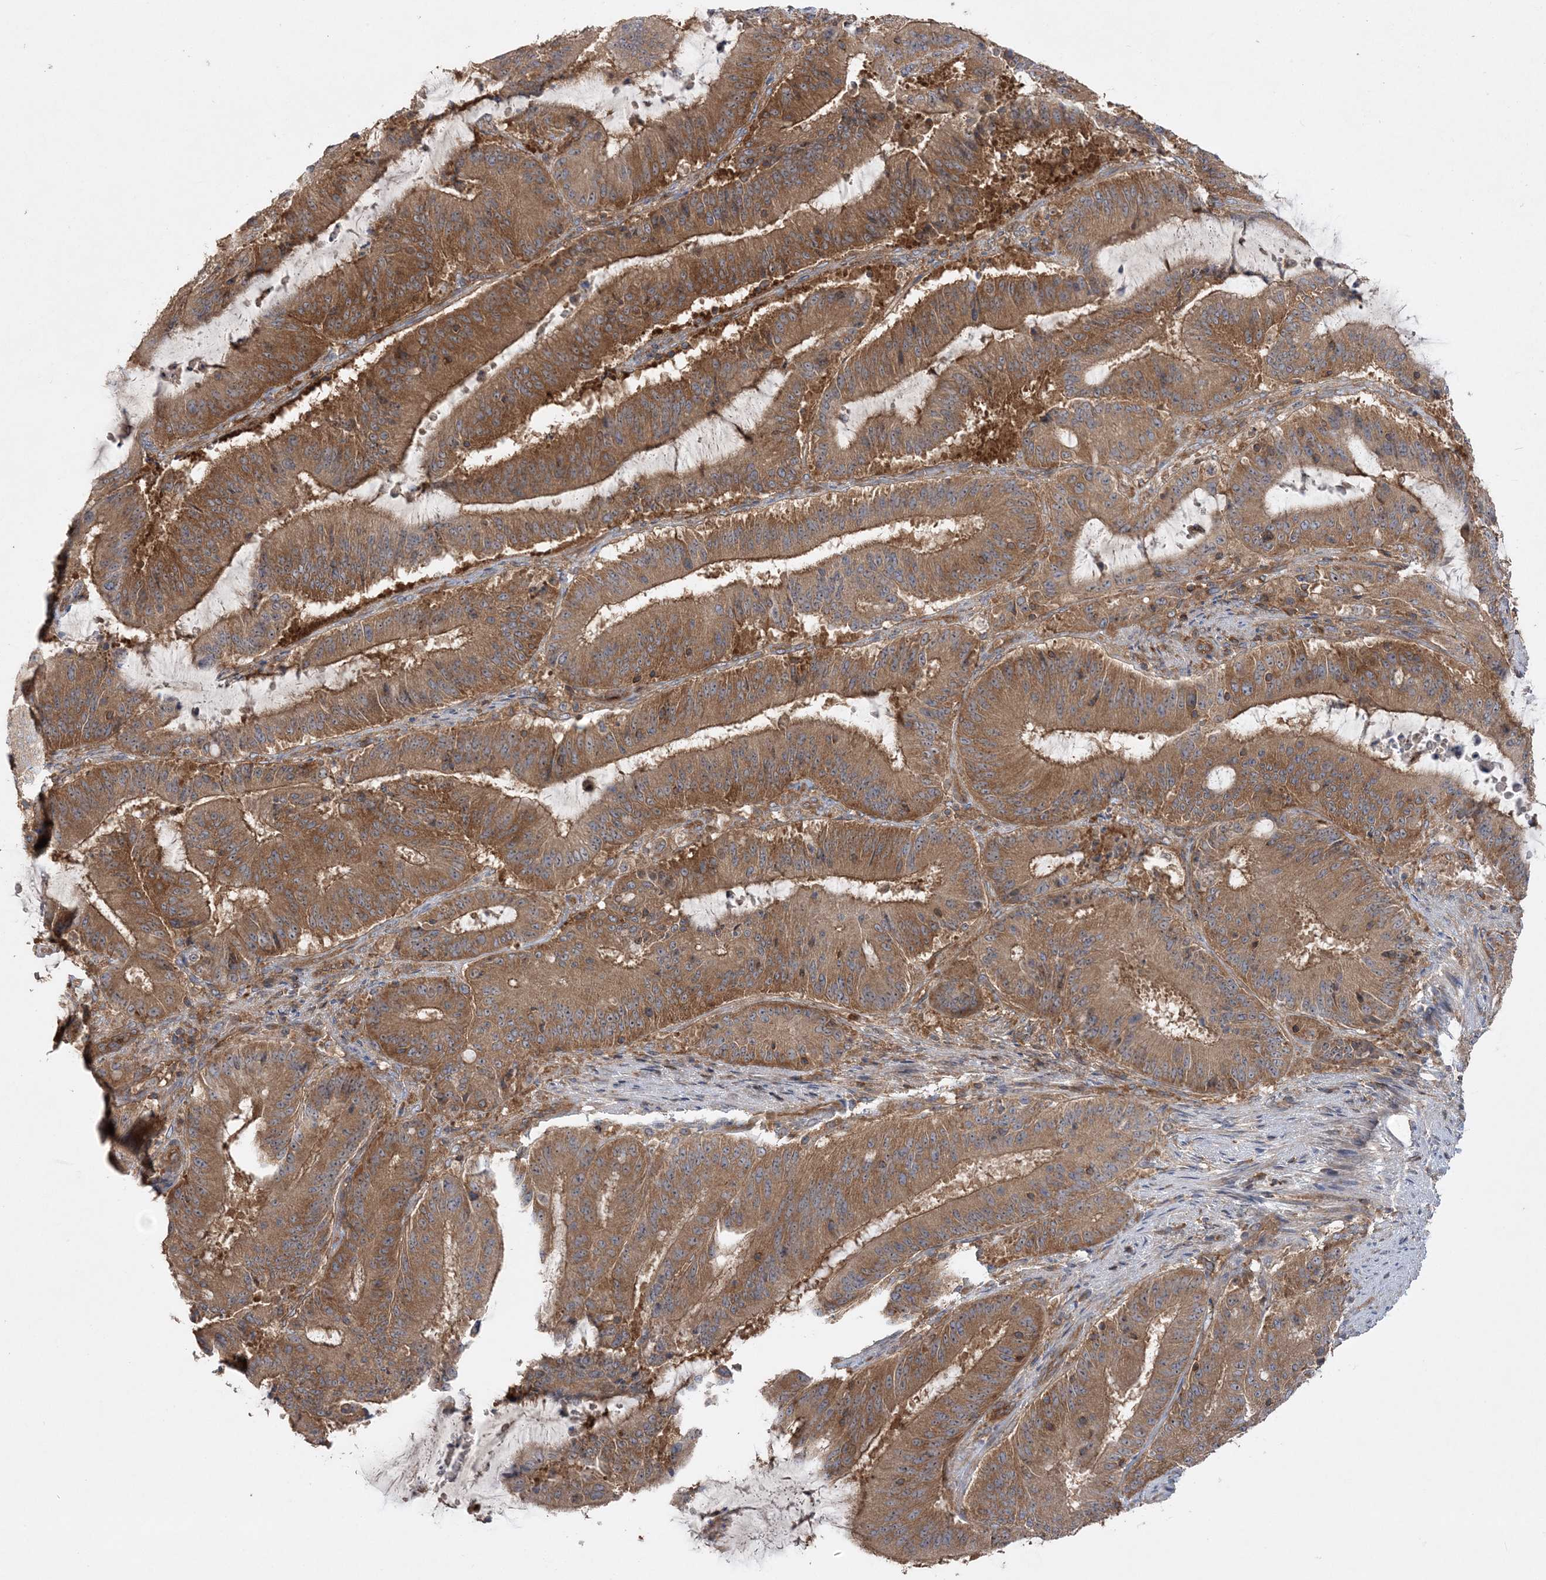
{"staining": {"intensity": "moderate", "quantity": ">75%", "location": "cytoplasmic/membranous"}, "tissue": "liver cancer", "cell_type": "Tumor cells", "image_type": "cancer", "snomed": [{"axis": "morphology", "description": "Normal tissue, NOS"}, {"axis": "morphology", "description": "Cholangiocarcinoma"}, {"axis": "topography", "description": "Liver"}, {"axis": "topography", "description": "Peripheral nerve tissue"}], "caption": "Liver cancer stained for a protein shows moderate cytoplasmic/membranous positivity in tumor cells. The protein of interest is stained brown, and the nuclei are stained in blue (DAB (3,3'-diaminobenzidine) IHC with brightfield microscopy, high magnification).", "gene": "ACAP2", "patient": {"sex": "female", "age": 73}}